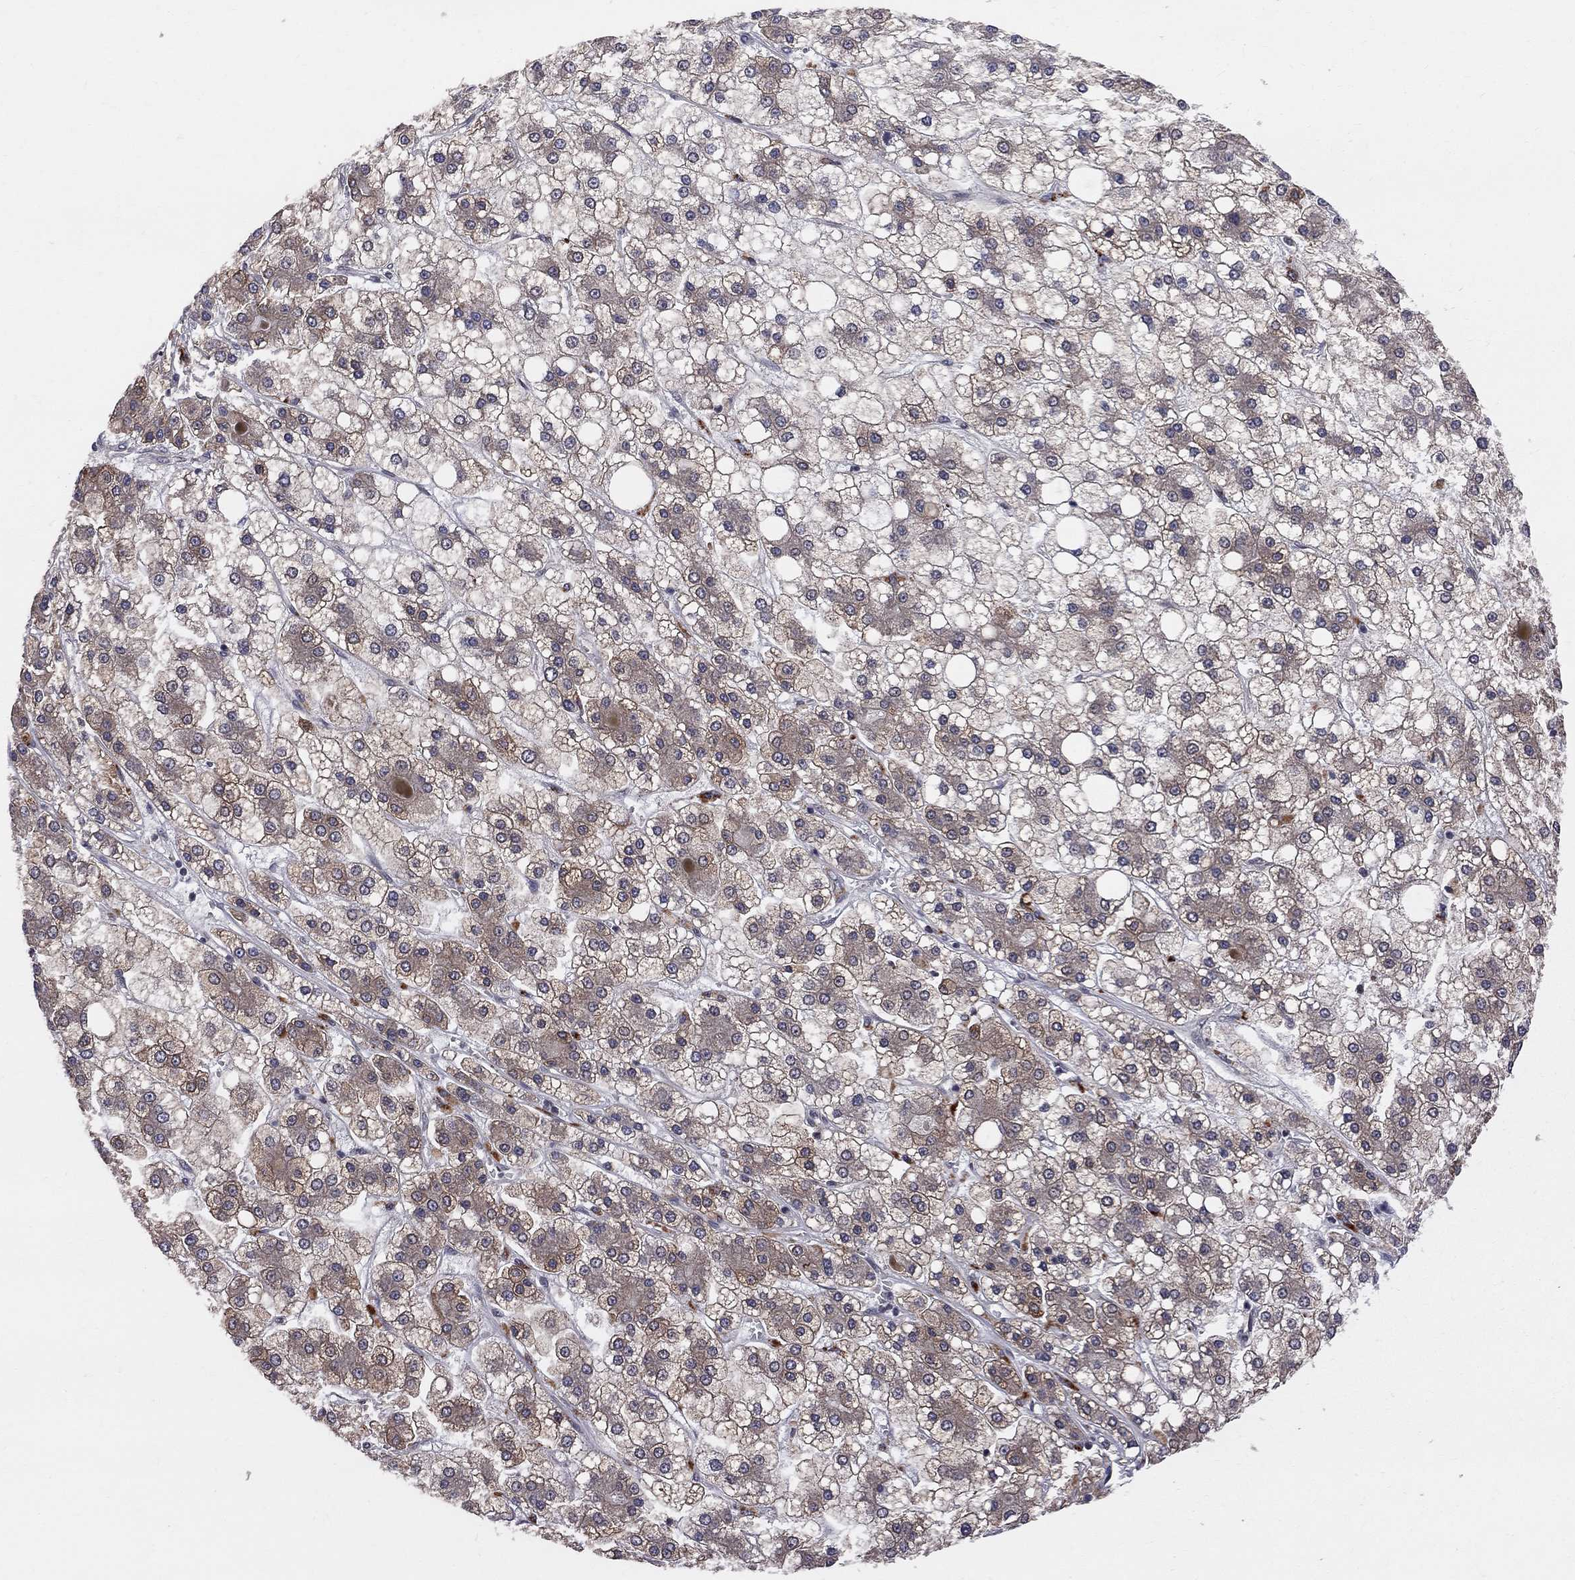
{"staining": {"intensity": "moderate", "quantity": "25%-75%", "location": "cytoplasmic/membranous"}, "tissue": "liver cancer", "cell_type": "Tumor cells", "image_type": "cancer", "snomed": [{"axis": "morphology", "description": "Carcinoma, Hepatocellular, NOS"}, {"axis": "topography", "description": "Liver"}], "caption": "Protein staining of hepatocellular carcinoma (liver) tissue reveals moderate cytoplasmic/membranous staining in approximately 25%-75% of tumor cells. (Stains: DAB in brown, nuclei in blue, Microscopy: brightfield microscopy at high magnification).", "gene": "CNOT11", "patient": {"sex": "male", "age": 73}}